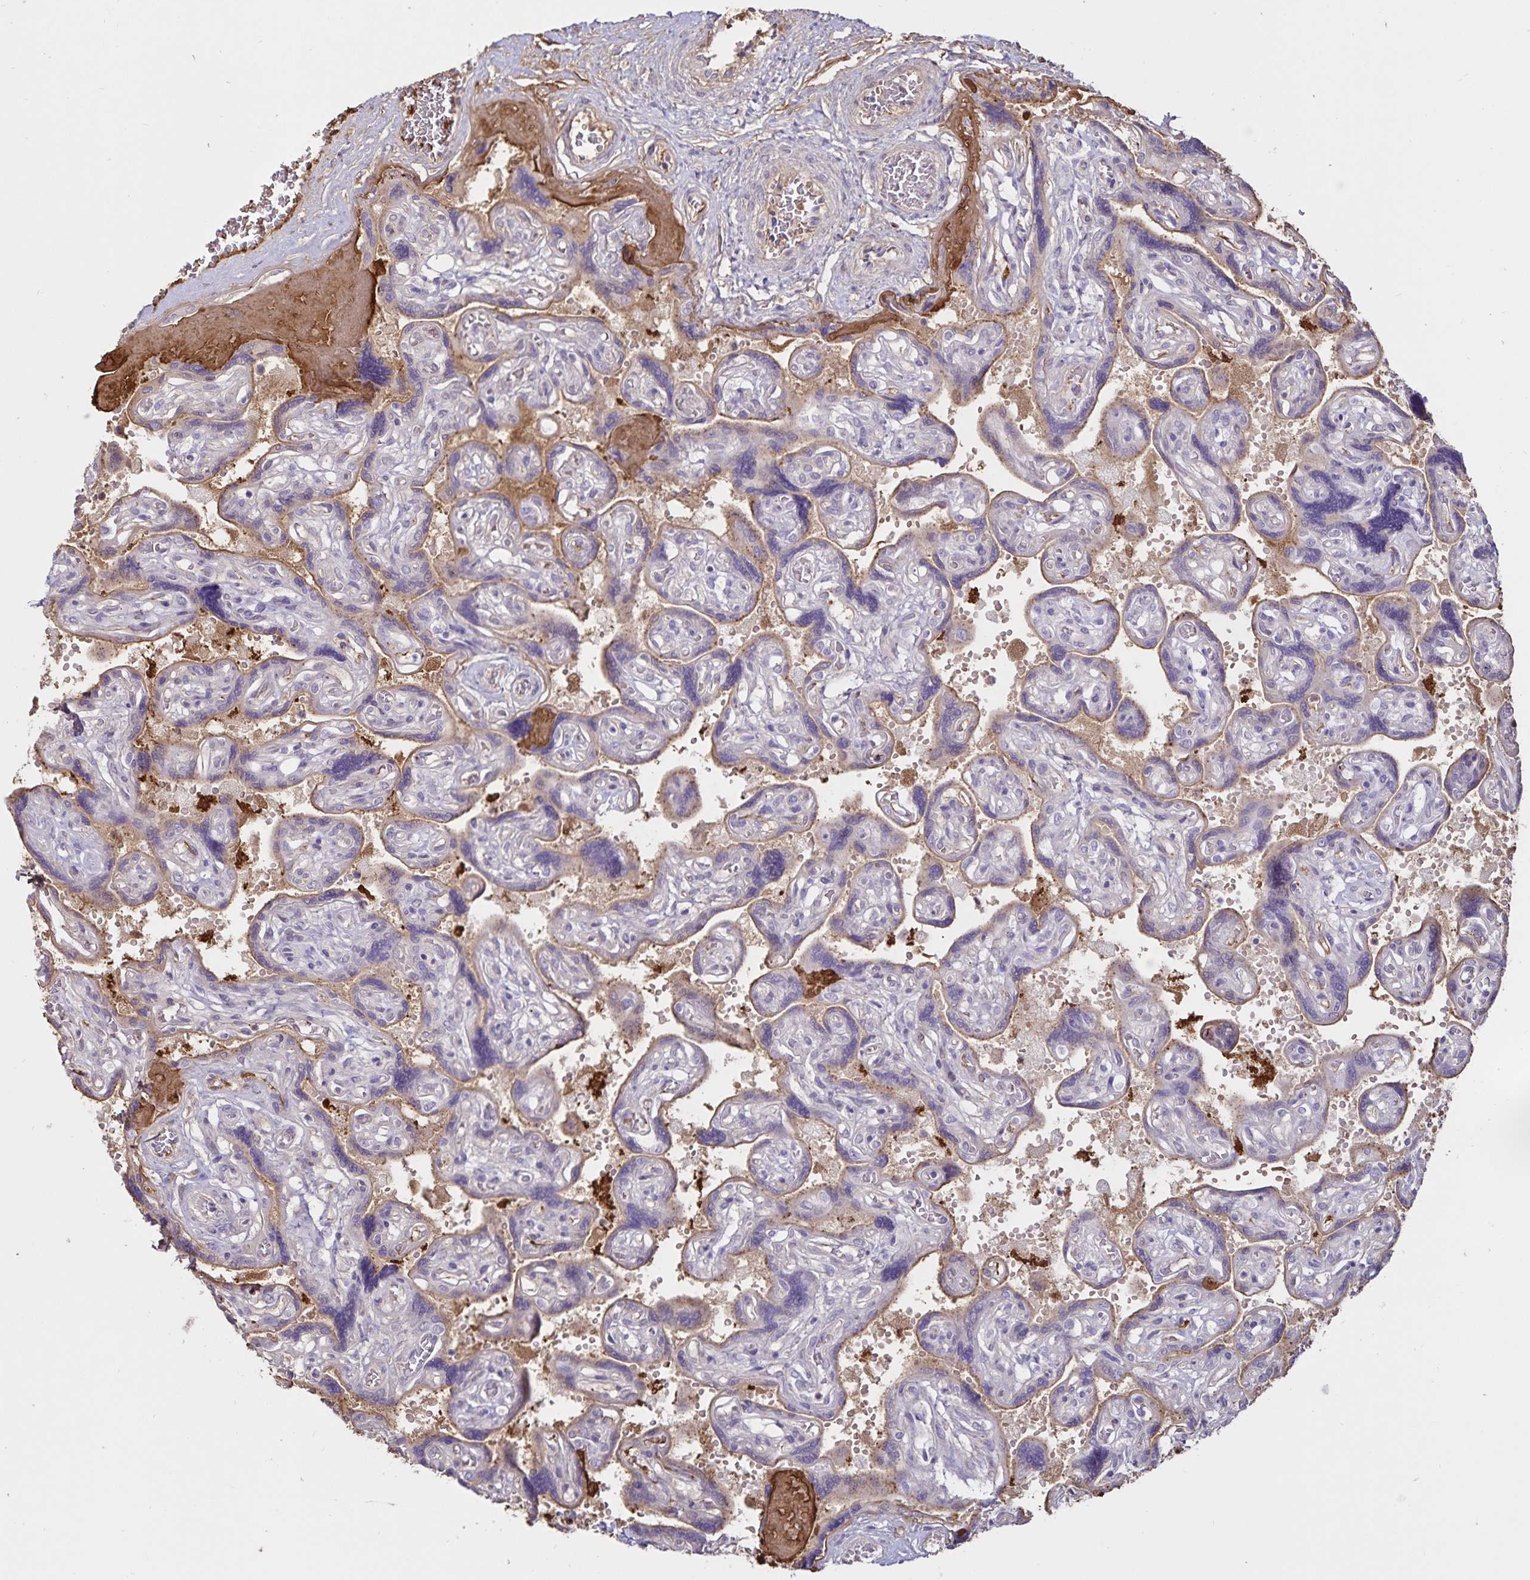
{"staining": {"intensity": "negative", "quantity": "none", "location": "none"}, "tissue": "placenta", "cell_type": "Decidual cells", "image_type": "normal", "snomed": [{"axis": "morphology", "description": "Normal tissue, NOS"}, {"axis": "topography", "description": "Placenta"}], "caption": "High power microscopy photomicrograph of an immunohistochemistry (IHC) photomicrograph of benign placenta, revealing no significant positivity in decidual cells.", "gene": "FGG", "patient": {"sex": "female", "age": 32}}